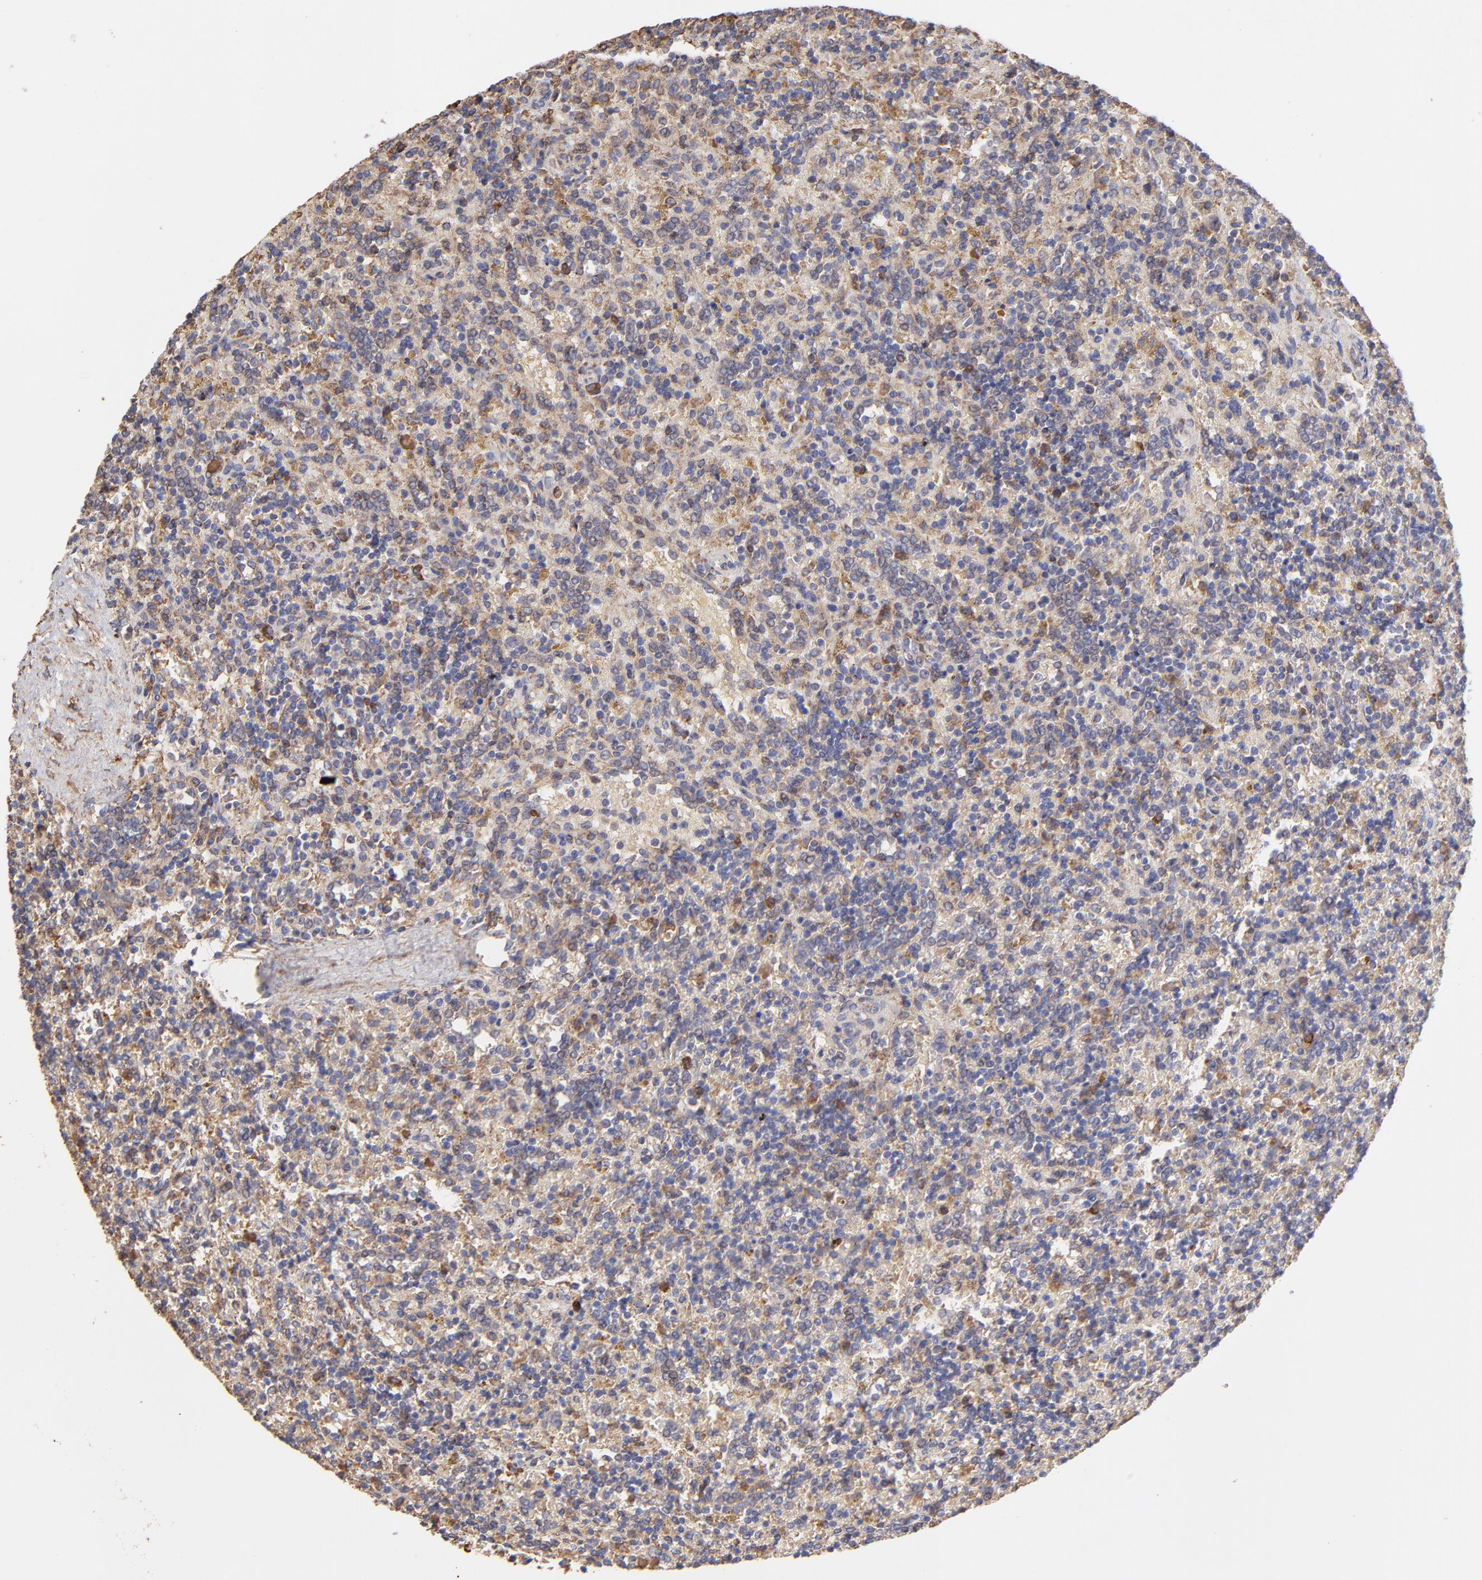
{"staining": {"intensity": "moderate", "quantity": "25%-75%", "location": "cytoplasmic/membranous"}, "tissue": "lymphoma", "cell_type": "Tumor cells", "image_type": "cancer", "snomed": [{"axis": "morphology", "description": "Malignant lymphoma, non-Hodgkin's type, Low grade"}, {"axis": "topography", "description": "Spleen"}], "caption": "Immunohistochemical staining of low-grade malignant lymphoma, non-Hodgkin's type shows medium levels of moderate cytoplasmic/membranous protein expression in about 25%-75% of tumor cells.", "gene": "PFKM", "patient": {"sex": "male", "age": 67}}